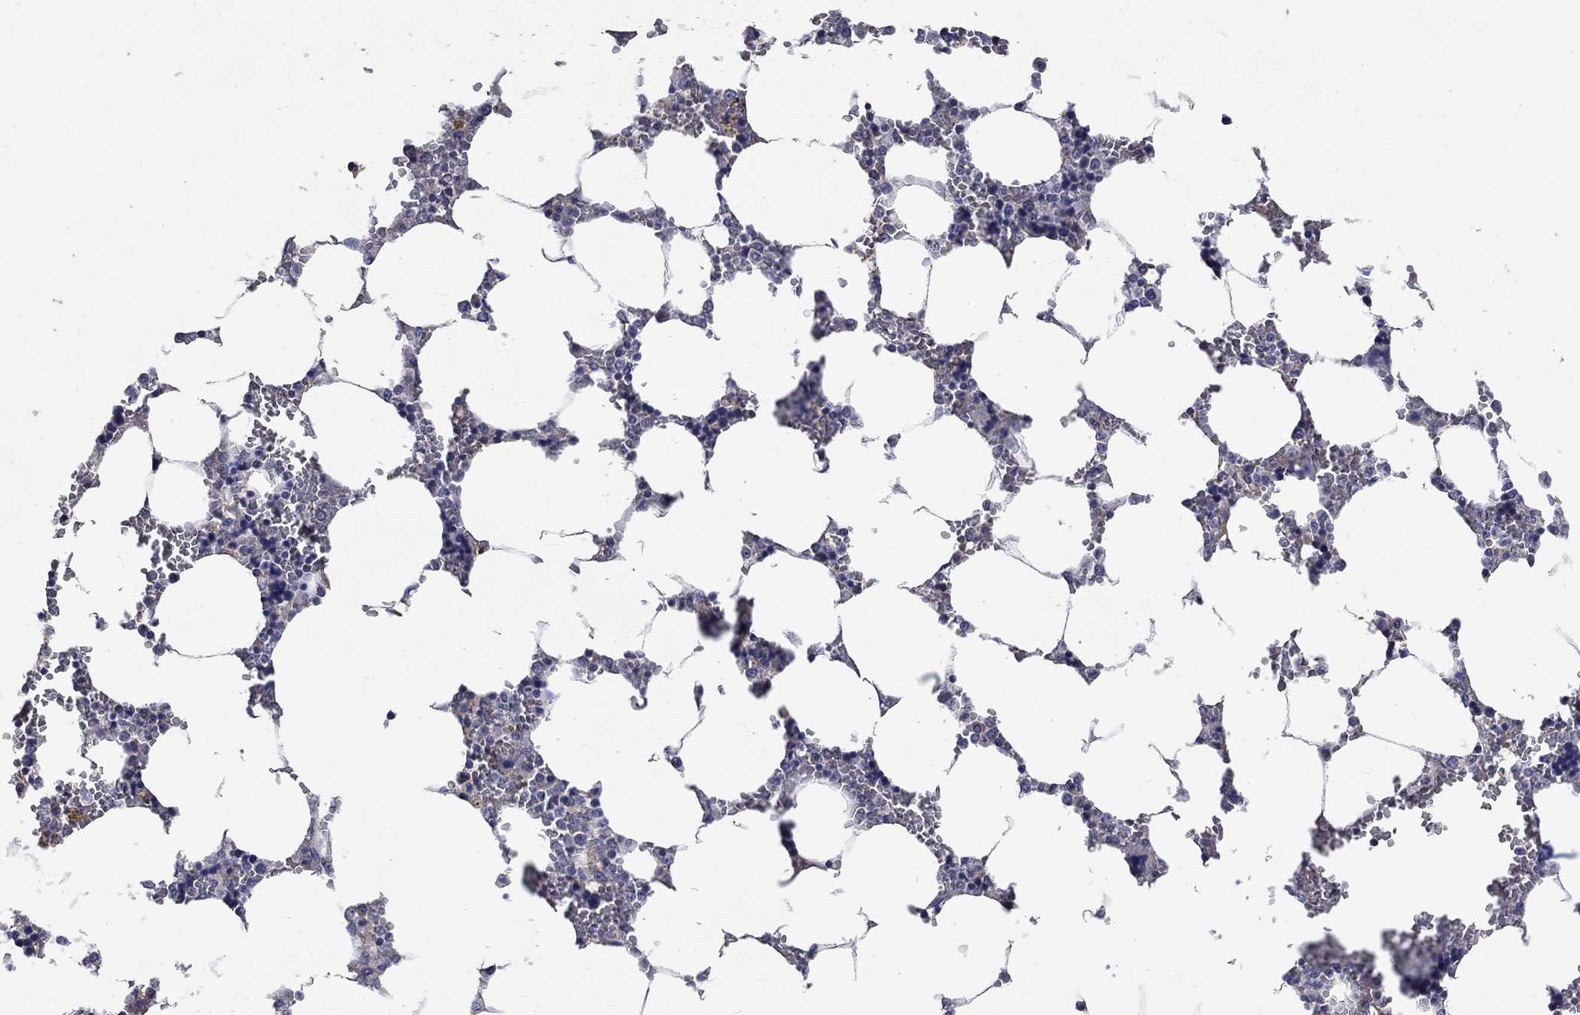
{"staining": {"intensity": "negative", "quantity": "none", "location": "none"}, "tissue": "bone marrow", "cell_type": "Hematopoietic cells", "image_type": "normal", "snomed": [{"axis": "morphology", "description": "Normal tissue, NOS"}, {"axis": "topography", "description": "Bone marrow"}], "caption": "Histopathology image shows no protein expression in hematopoietic cells of normal bone marrow. (DAB (3,3'-diaminobenzidine) immunohistochemistry, high magnification).", "gene": "UGT8", "patient": {"sex": "female", "age": 72}}